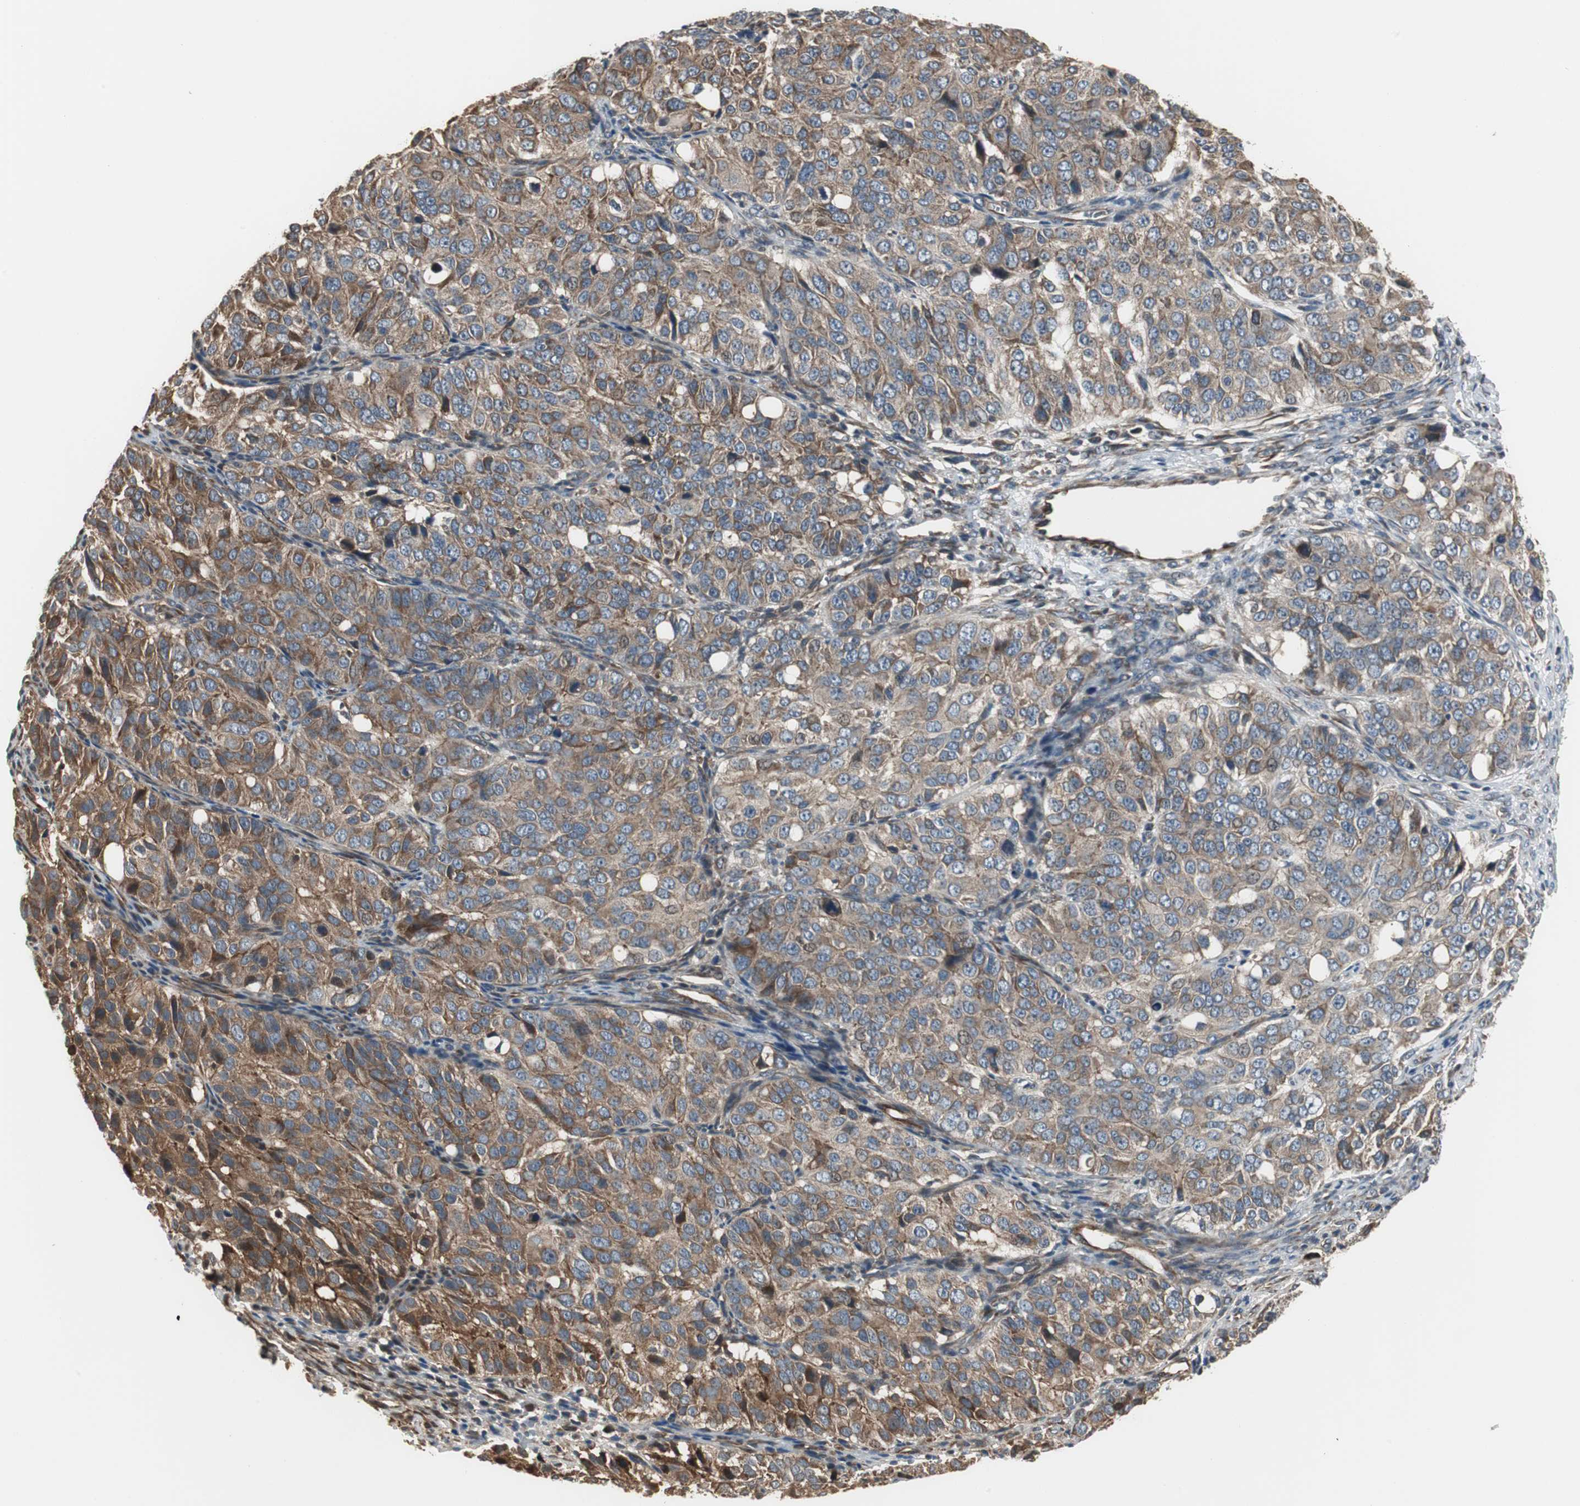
{"staining": {"intensity": "moderate", "quantity": ">75%", "location": "cytoplasmic/membranous"}, "tissue": "ovarian cancer", "cell_type": "Tumor cells", "image_type": "cancer", "snomed": [{"axis": "morphology", "description": "Carcinoma, endometroid"}, {"axis": "topography", "description": "Ovary"}], "caption": "This histopathology image shows immunohistochemistry (IHC) staining of human ovarian endometroid carcinoma, with medium moderate cytoplasmic/membranous positivity in about >75% of tumor cells.", "gene": "CHP1", "patient": {"sex": "female", "age": 51}}